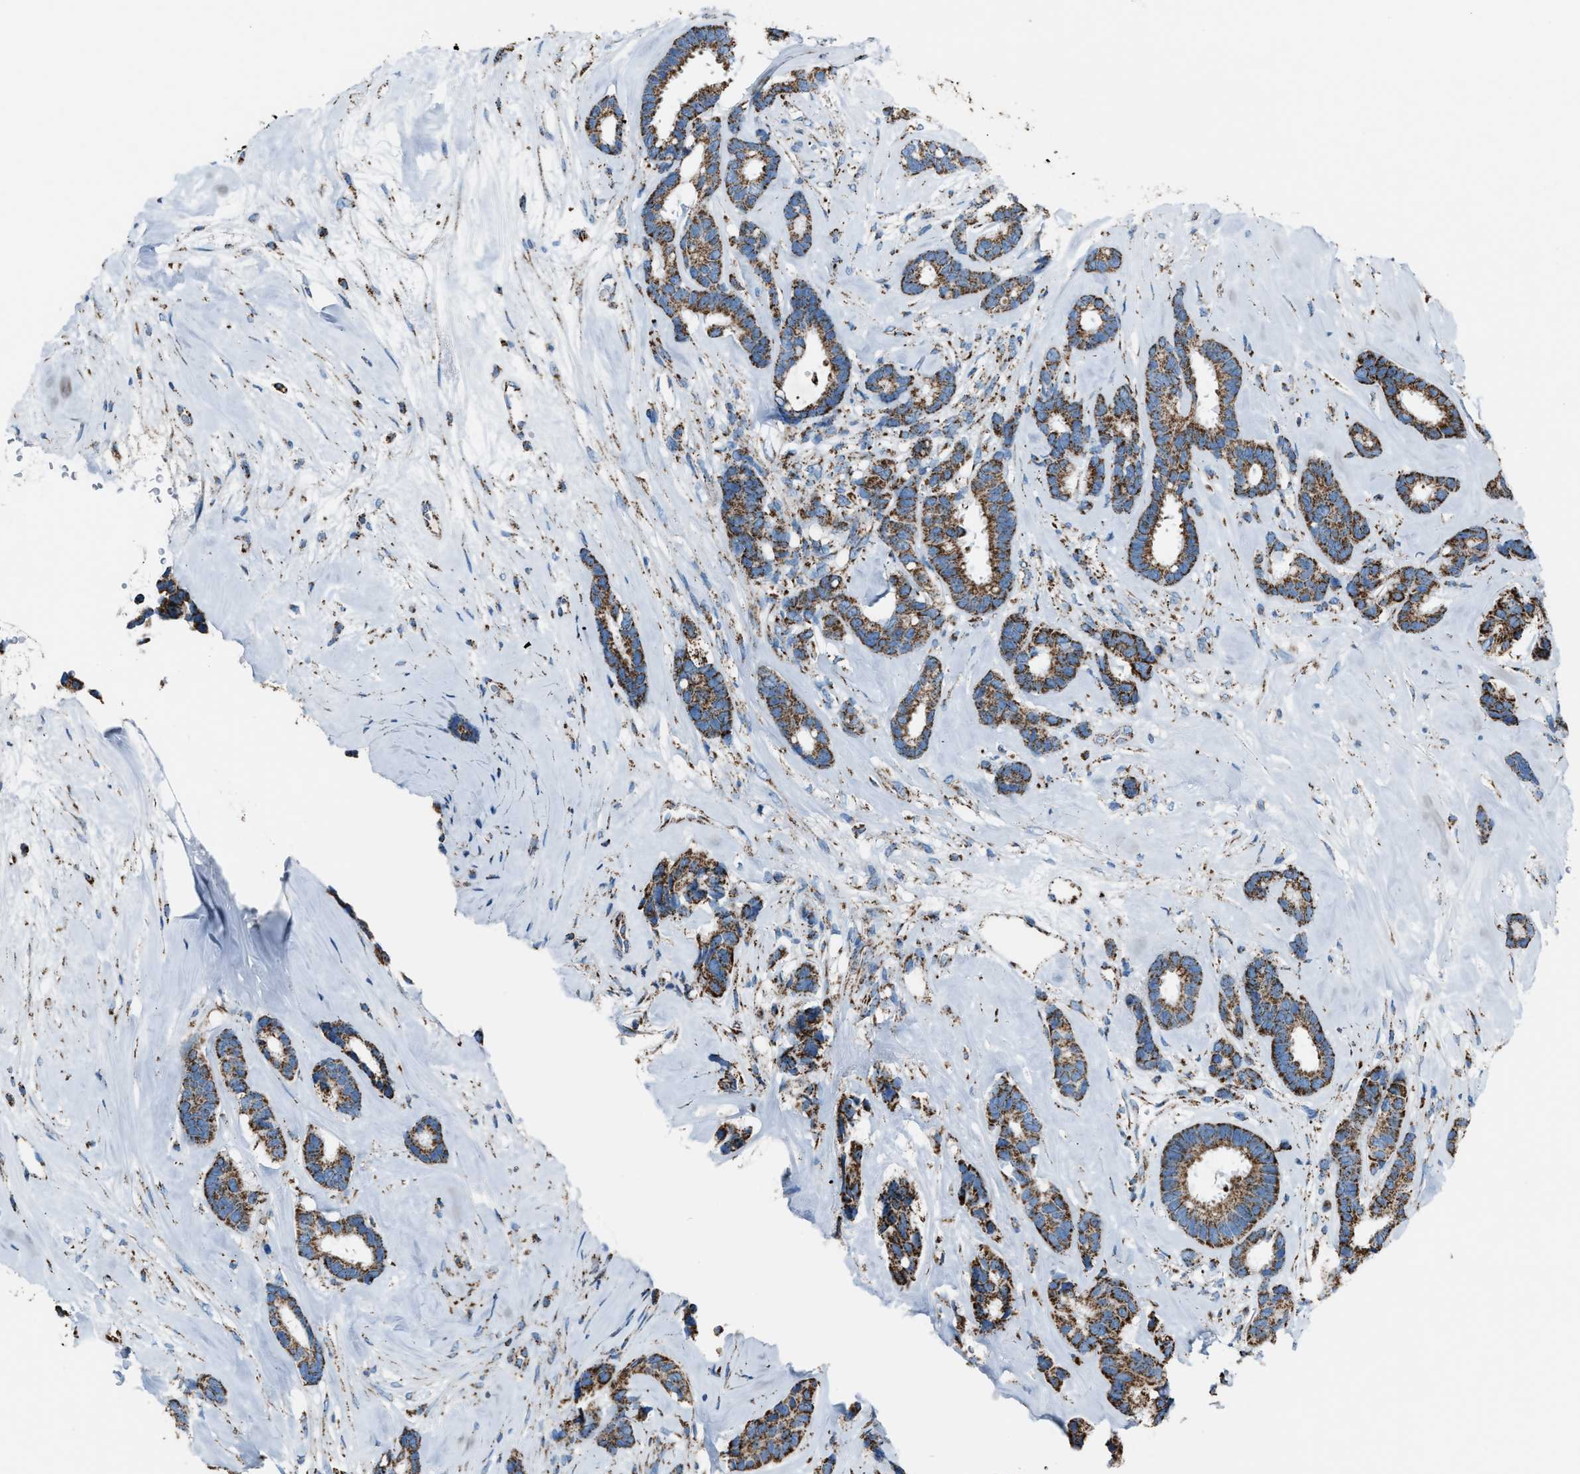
{"staining": {"intensity": "moderate", "quantity": ">75%", "location": "cytoplasmic/membranous"}, "tissue": "breast cancer", "cell_type": "Tumor cells", "image_type": "cancer", "snomed": [{"axis": "morphology", "description": "Duct carcinoma"}, {"axis": "topography", "description": "Breast"}], "caption": "Breast cancer (invasive ductal carcinoma) tissue demonstrates moderate cytoplasmic/membranous staining in approximately >75% of tumor cells", "gene": "MDH2", "patient": {"sex": "female", "age": 87}}